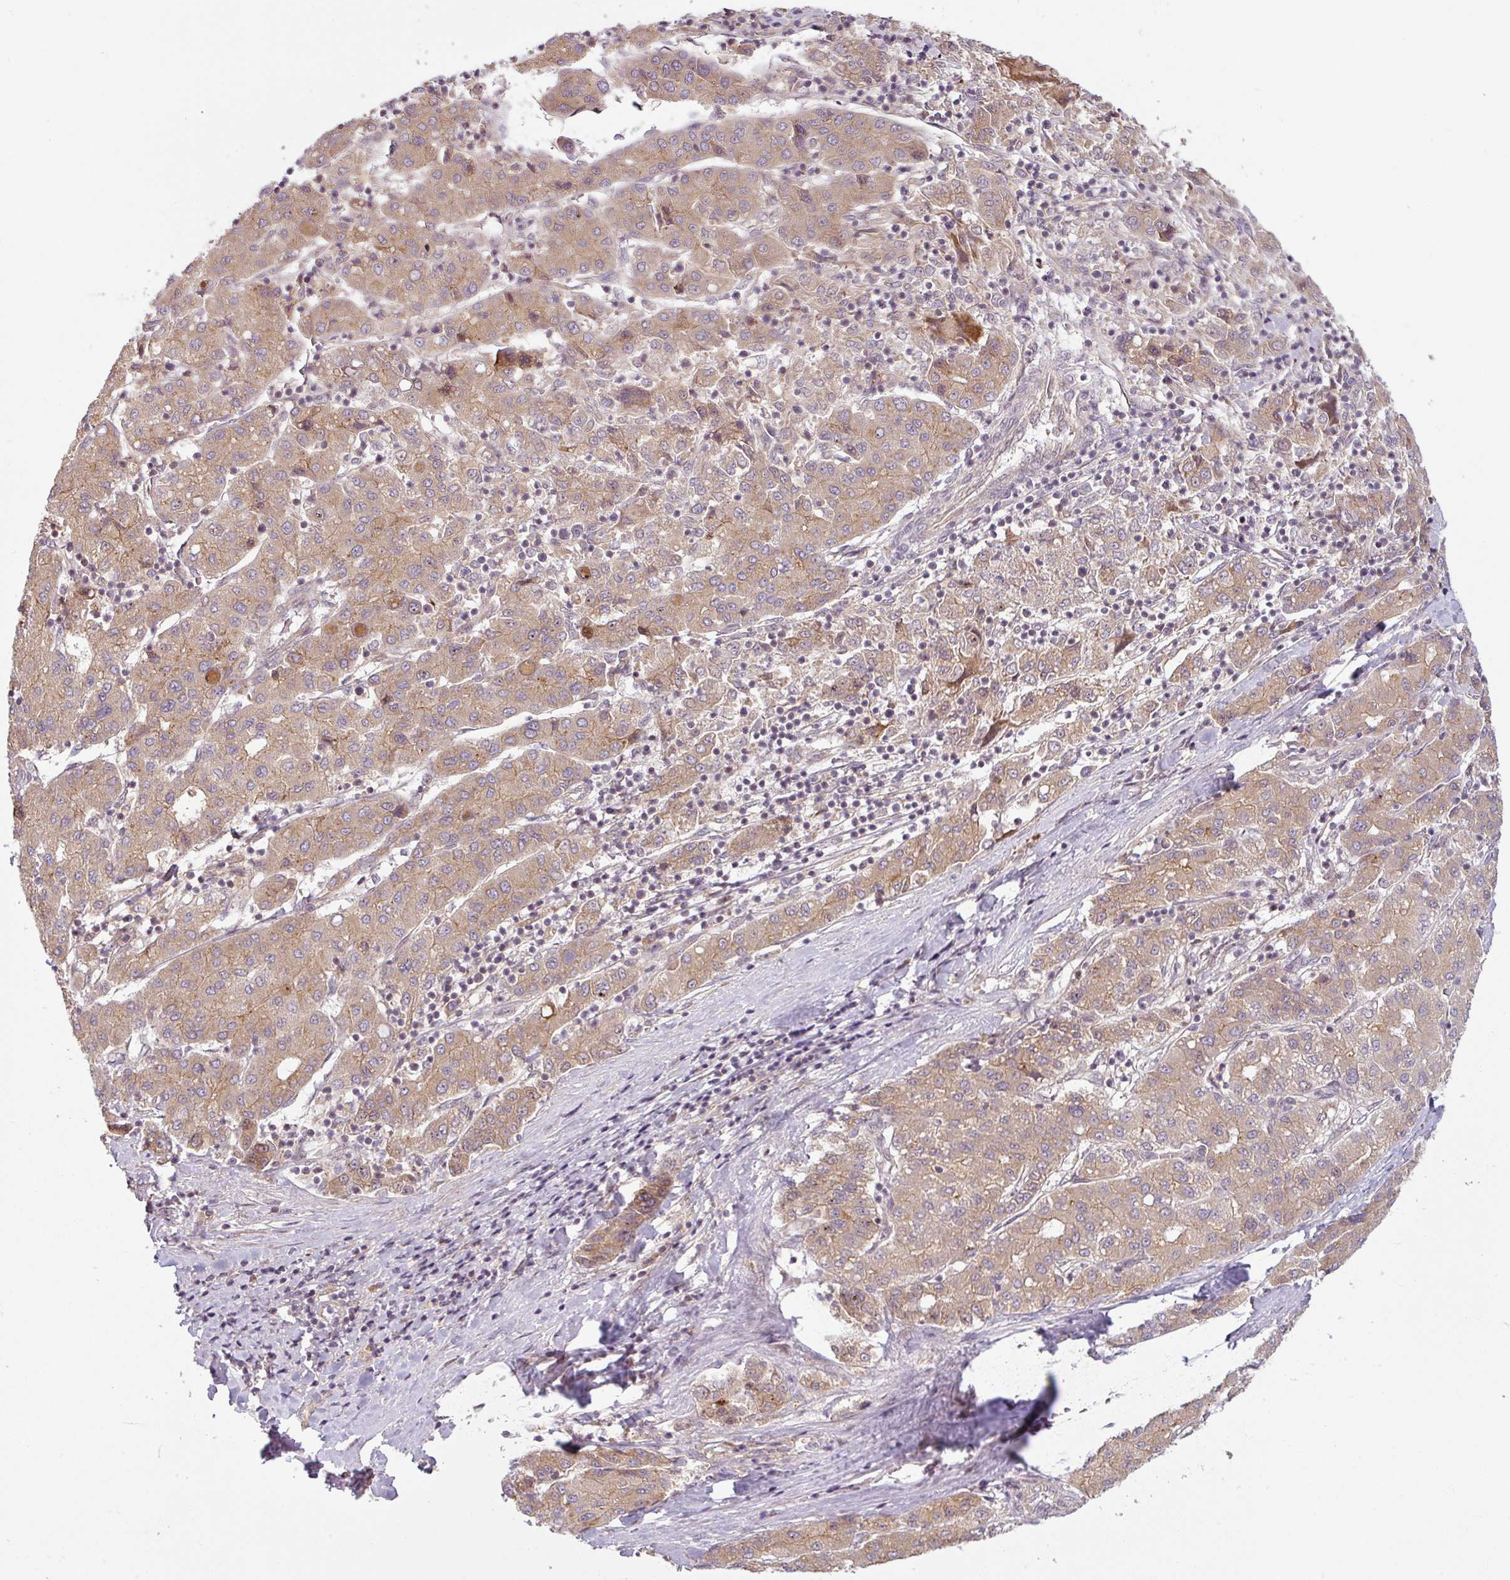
{"staining": {"intensity": "moderate", "quantity": "25%-75%", "location": "cytoplasmic/membranous"}, "tissue": "liver cancer", "cell_type": "Tumor cells", "image_type": "cancer", "snomed": [{"axis": "morphology", "description": "Carcinoma, Hepatocellular, NOS"}, {"axis": "topography", "description": "Liver"}], "caption": "Moderate cytoplasmic/membranous protein expression is seen in about 25%-75% of tumor cells in hepatocellular carcinoma (liver). (brown staining indicates protein expression, while blue staining denotes nuclei).", "gene": "RNF31", "patient": {"sex": "male", "age": 65}}